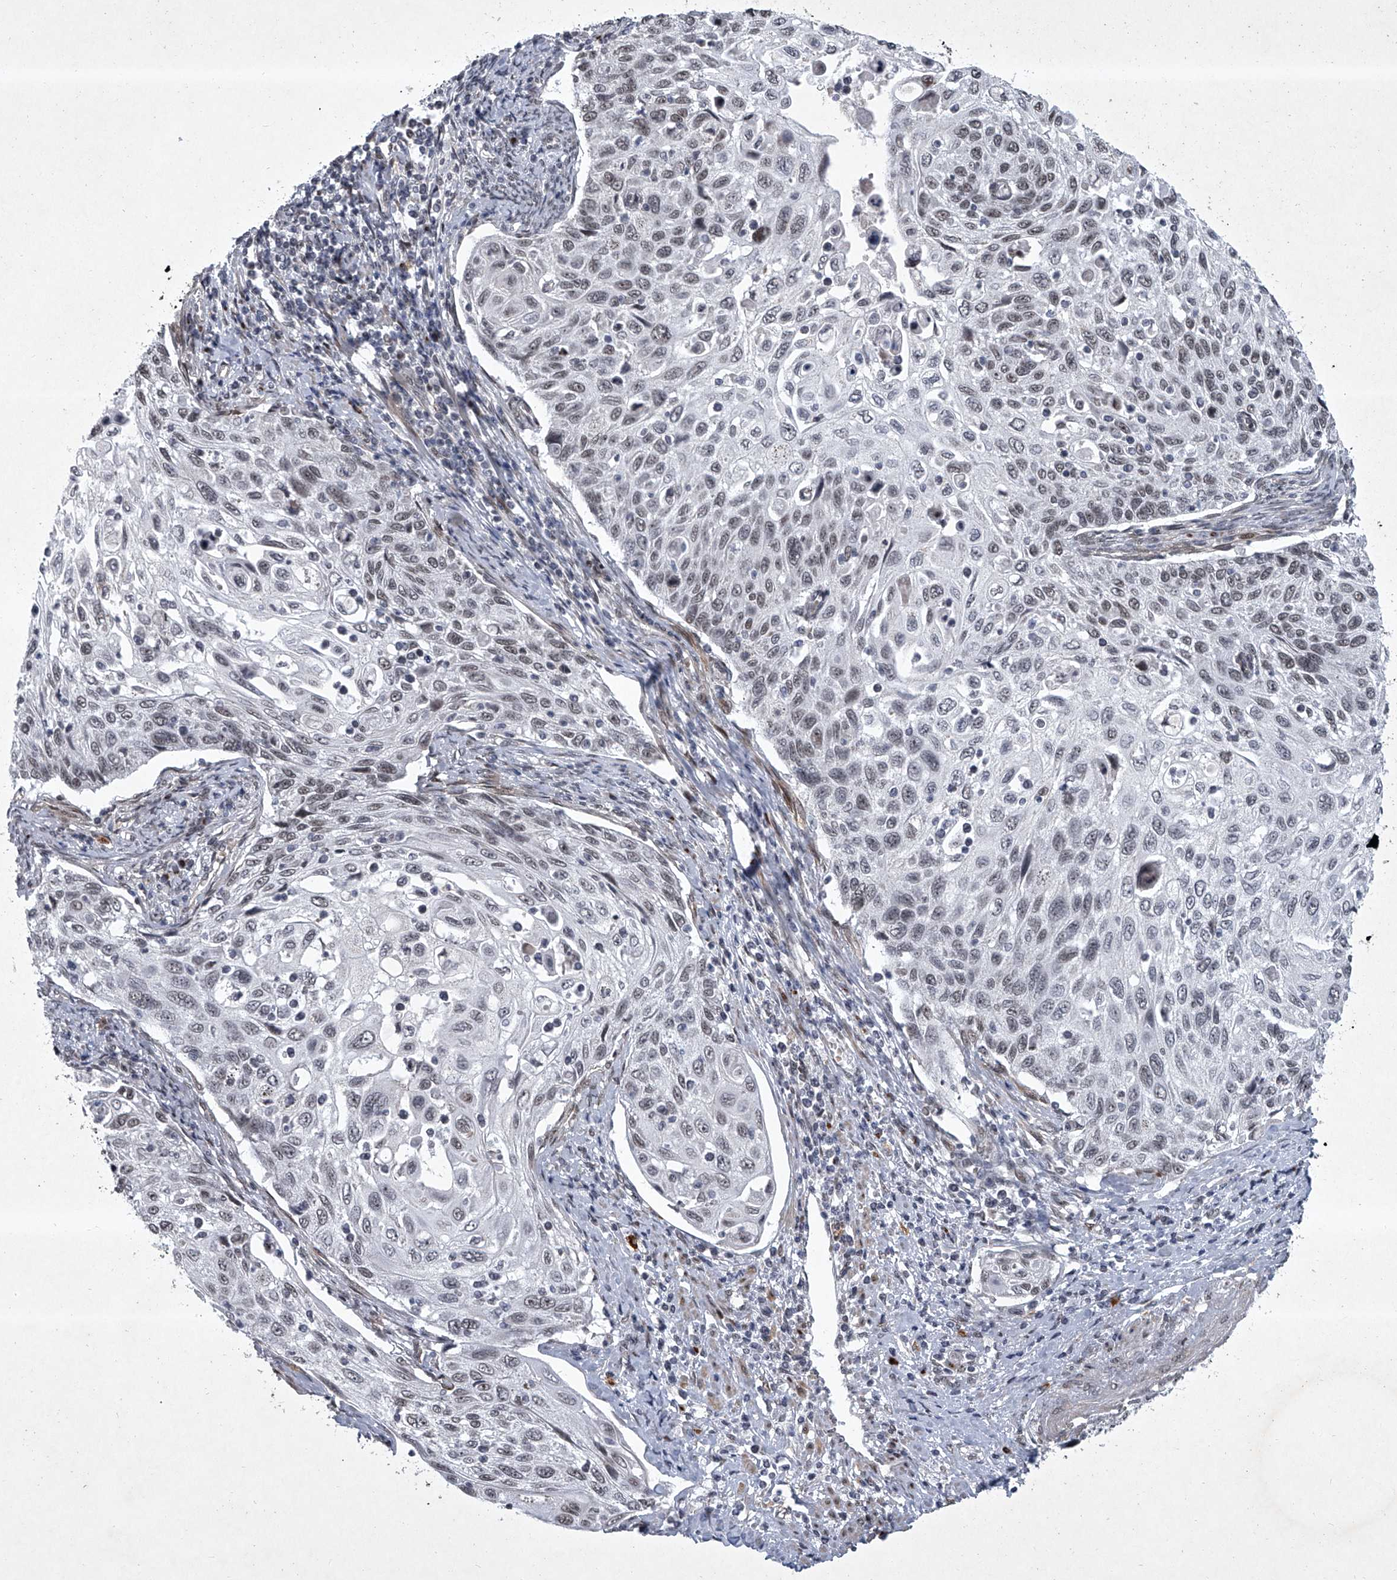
{"staining": {"intensity": "weak", "quantity": "<25%", "location": "nuclear"}, "tissue": "cervical cancer", "cell_type": "Tumor cells", "image_type": "cancer", "snomed": [{"axis": "morphology", "description": "Squamous cell carcinoma, NOS"}, {"axis": "topography", "description": "Cervix"}], "caption": "The micrograph displays no significant staining in tumor cells of squamous cell carcinoma (cervical).", "gene": "MLLT1", "patient": {"sex": "female", "age": 70}}